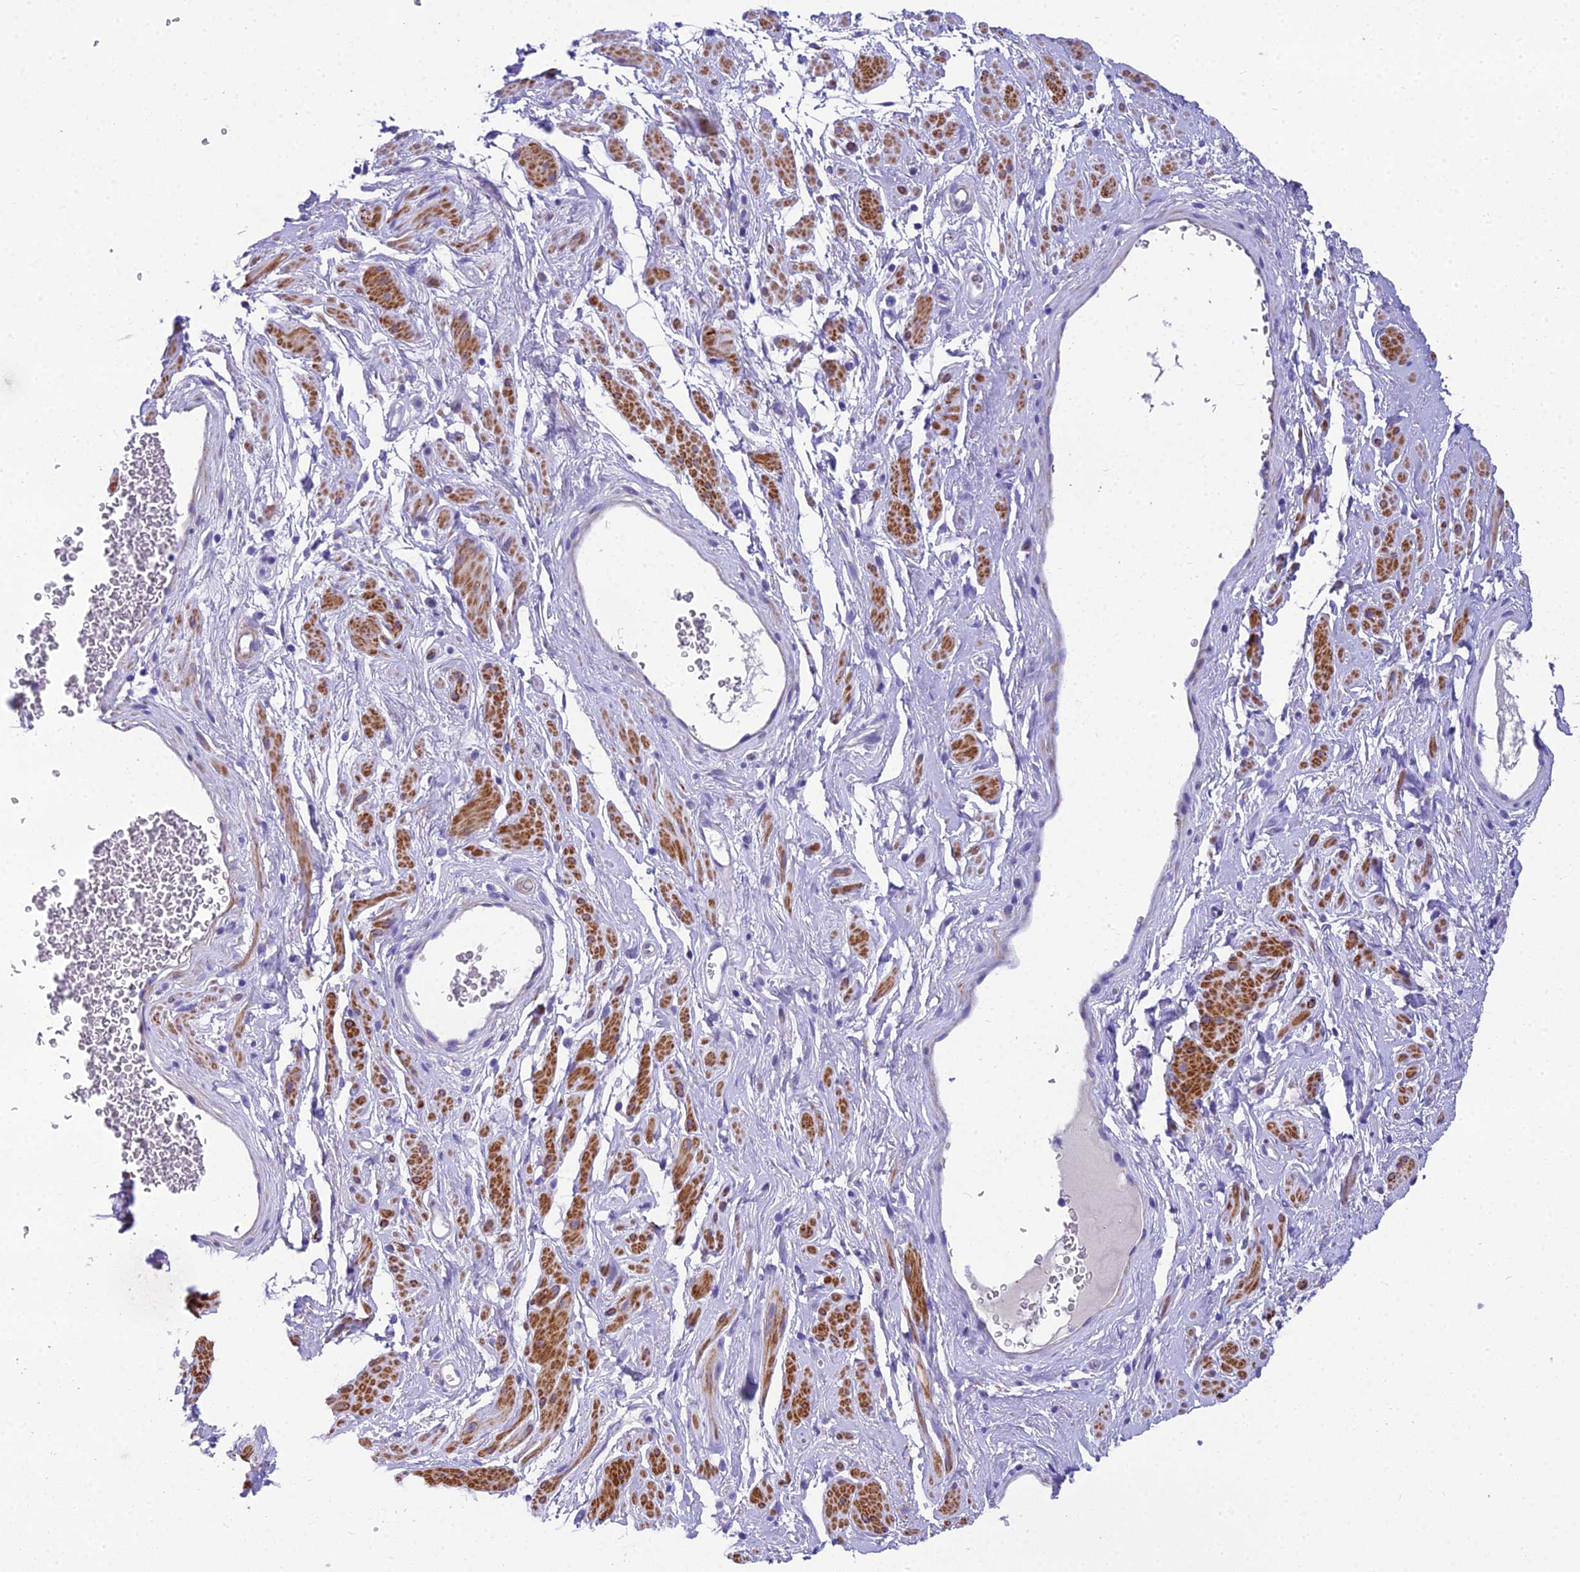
{"staining": {"intensity": "negative", "quantity": "none", "location": "none"}, "tissue": "adipose tissue", "cell_type": "Adipocytes", "image_type": "normal", "snomed": [{"axis": "morphology", "description": "Normal tissue, NOS"}, {"axis": "morphology", "description": "Adenocarcinoma, NOS"}, {"axis": "topography", "description": "Rectum"}, {"axis": "topography", "description": "Vagina"}, {"axis": "topography", "description": "Peripheral nerve tissue"}], "caption": "Photomicrograph shows no protein staining in adipocytes of unremarkable adipose tissue.", "gene": "GFRA1", "patient": {"sex": "female", "age": 71}}